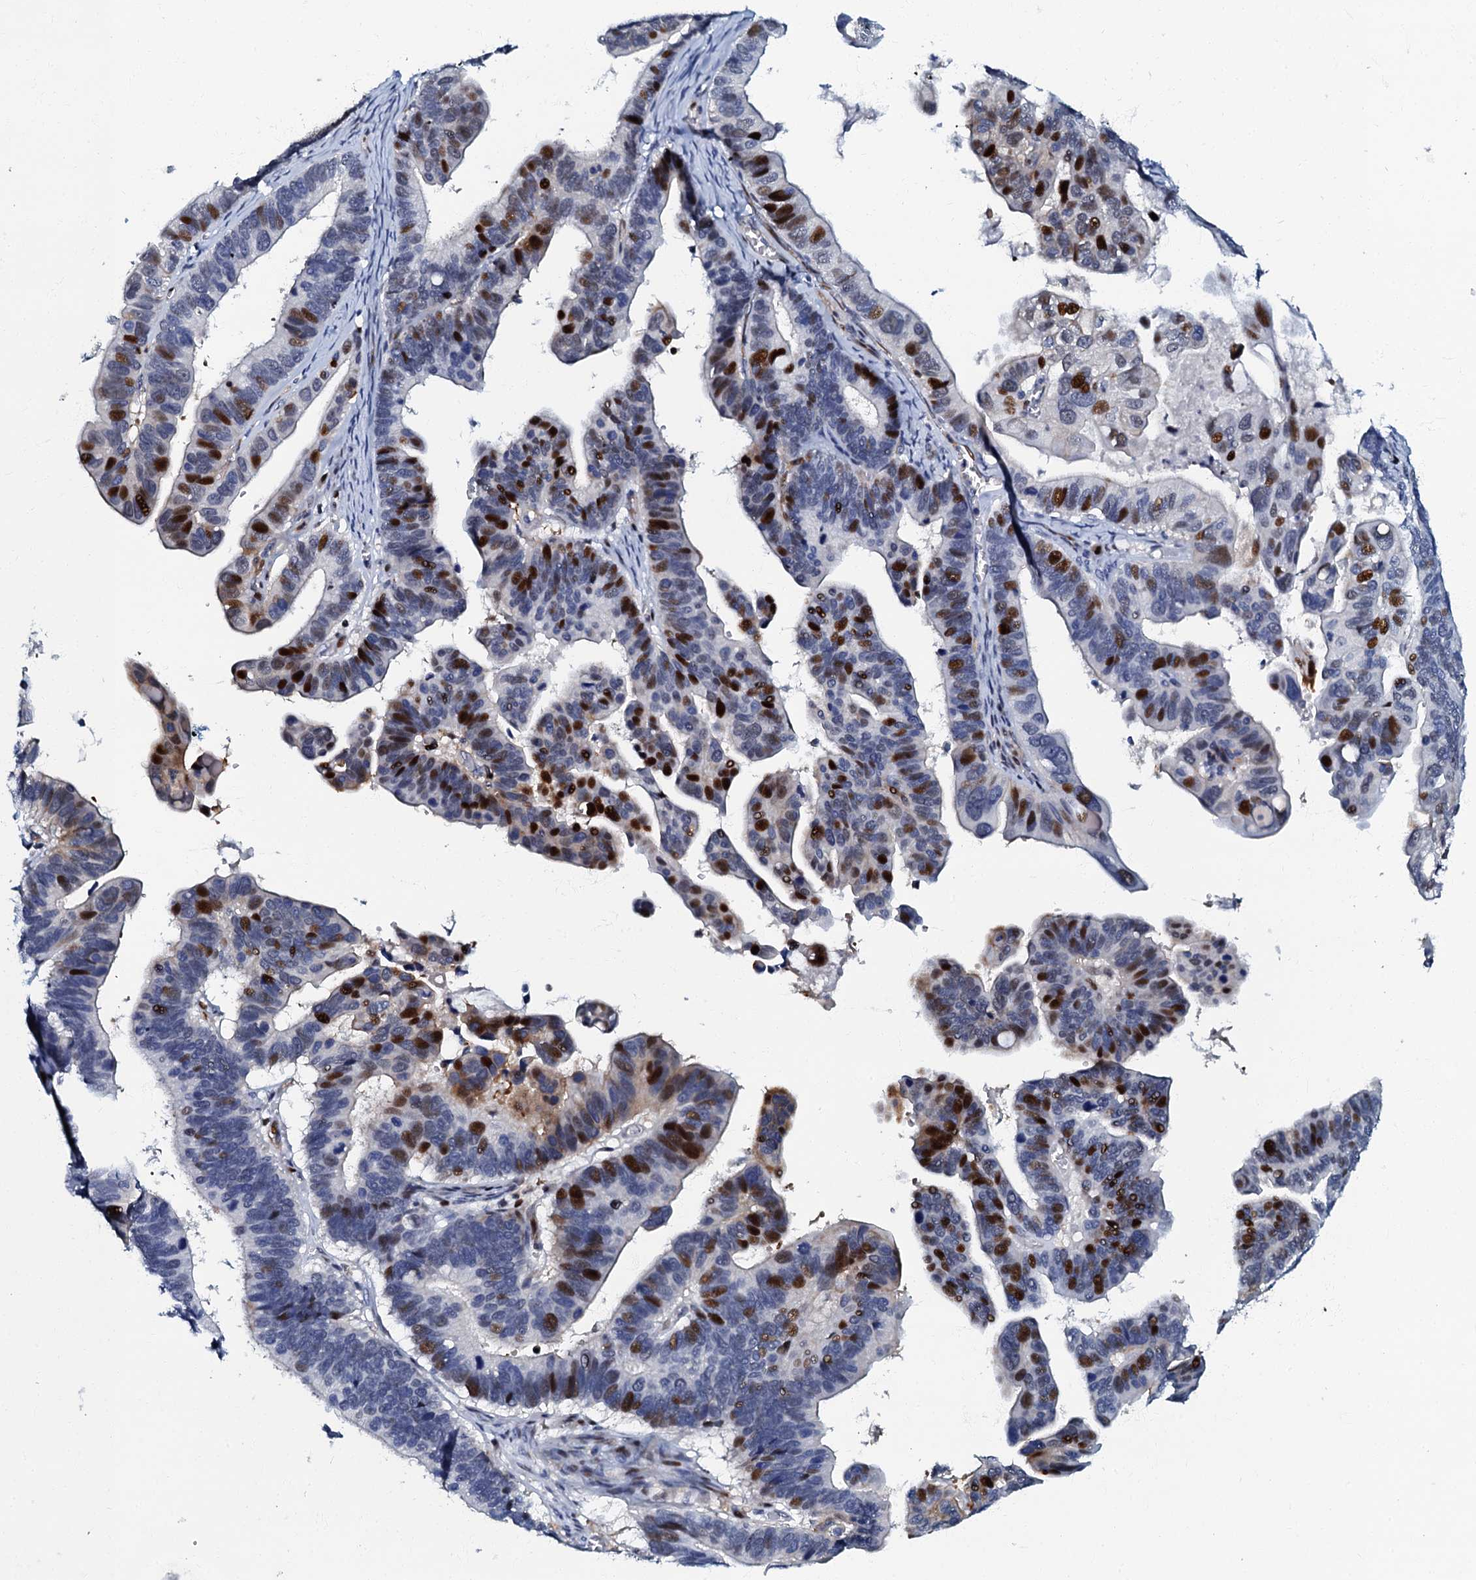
{"staining": {"intensity": "strong", "quantity": "25%-75%", "location": "nuclear"}, "tissue": "ovarian cancer", "cell_type": "Tumor cells", "image_type": "cancer", "snomed": [{"axis": "morphology", "description": "Cystadenocarcinoma, serous, NOS"}, {"axis": "topography", "description": "Ovary"}], "caption": "Human ovarian cancer (serous cystadenocarcinoma) stained with a protein marker shows strong staining in tumor cells.", "gene": "MFSD5", "patient": {"sex": "female", "age": 56}}